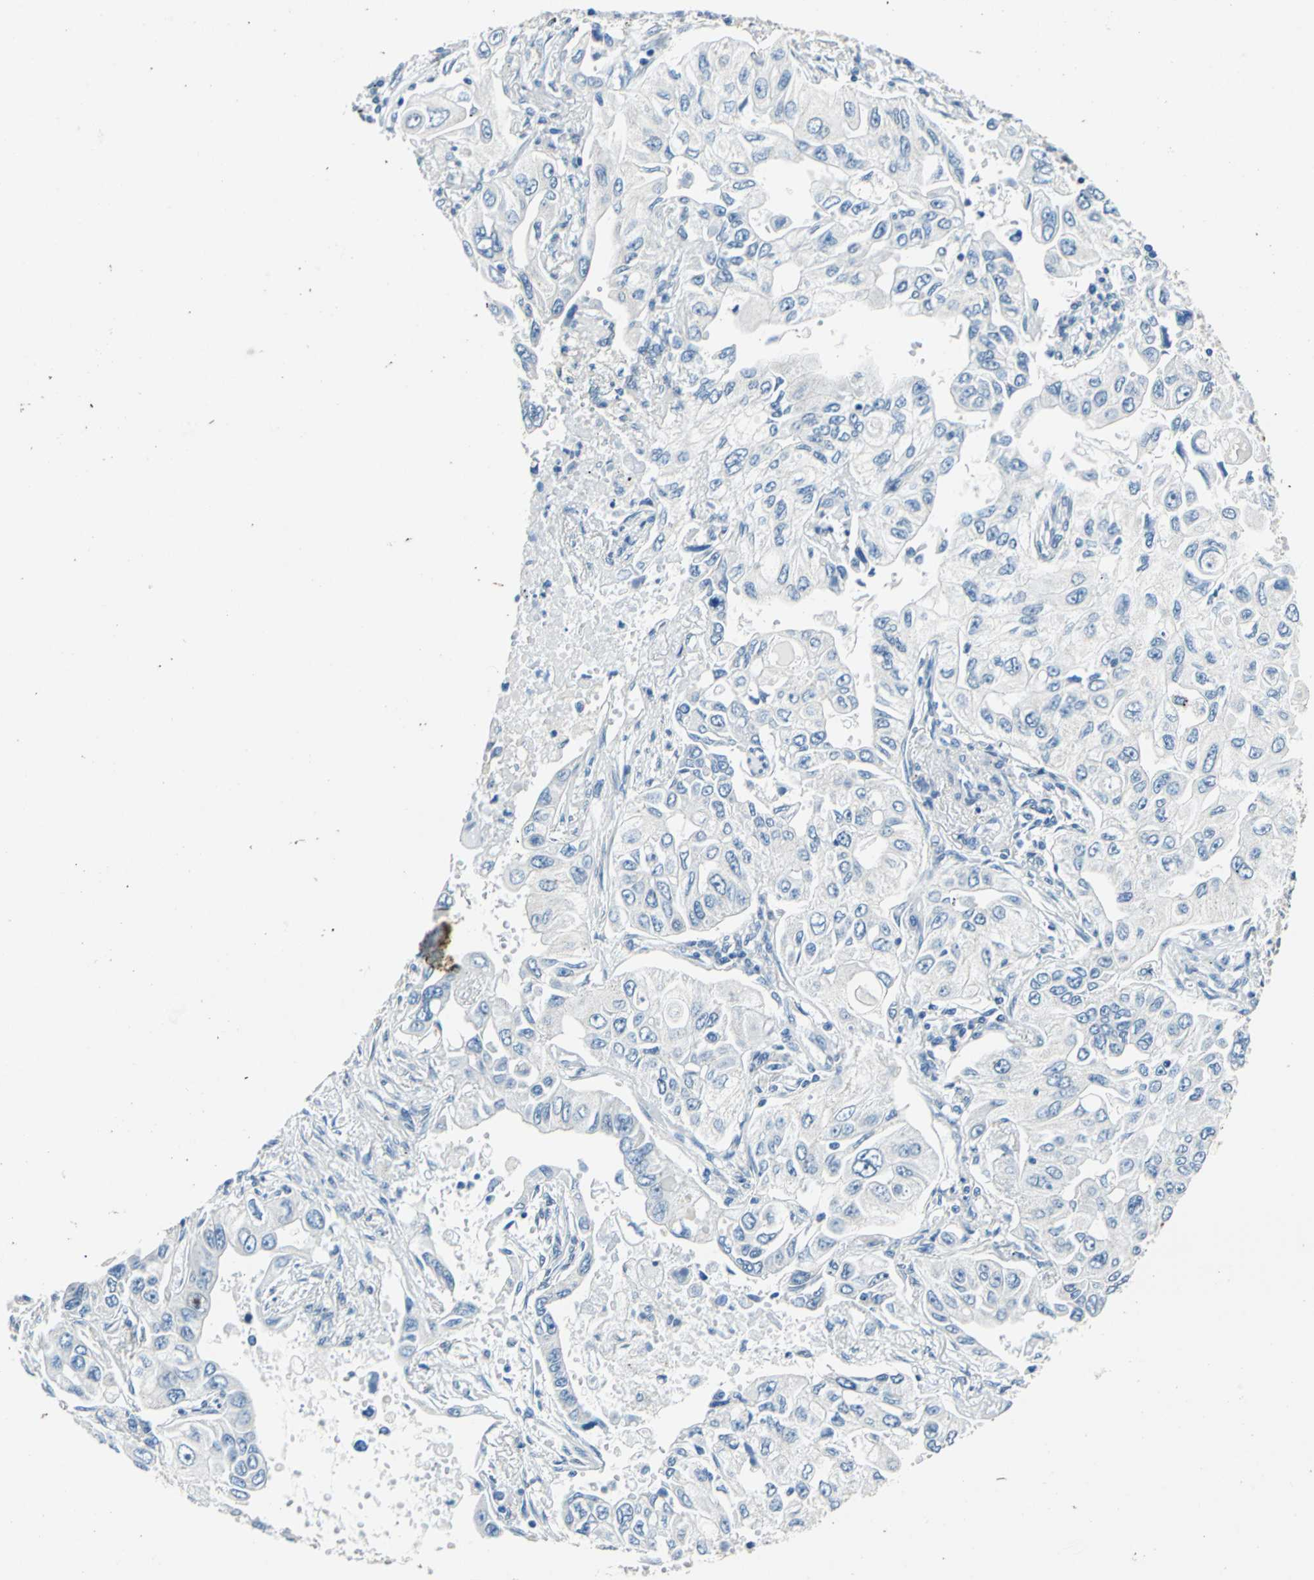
{"staining": {"intensity": "negative", "quantity": "none", "location": "none"}, "tissue": "lung cancer", "cell_type": "Tumor cells", "image_type": "cancer", "snomed": [{"axis": "morphology", "description": "Adenocarcinoma, NOS"}, {"axis": "topography", "description": "Lung"}], "caption": "Lung cancer stained for a protein using immunohistochemistry displays no staining tumor cells.", "gene": "TEX264", "patient": {"sex": "male", "age": 84}}